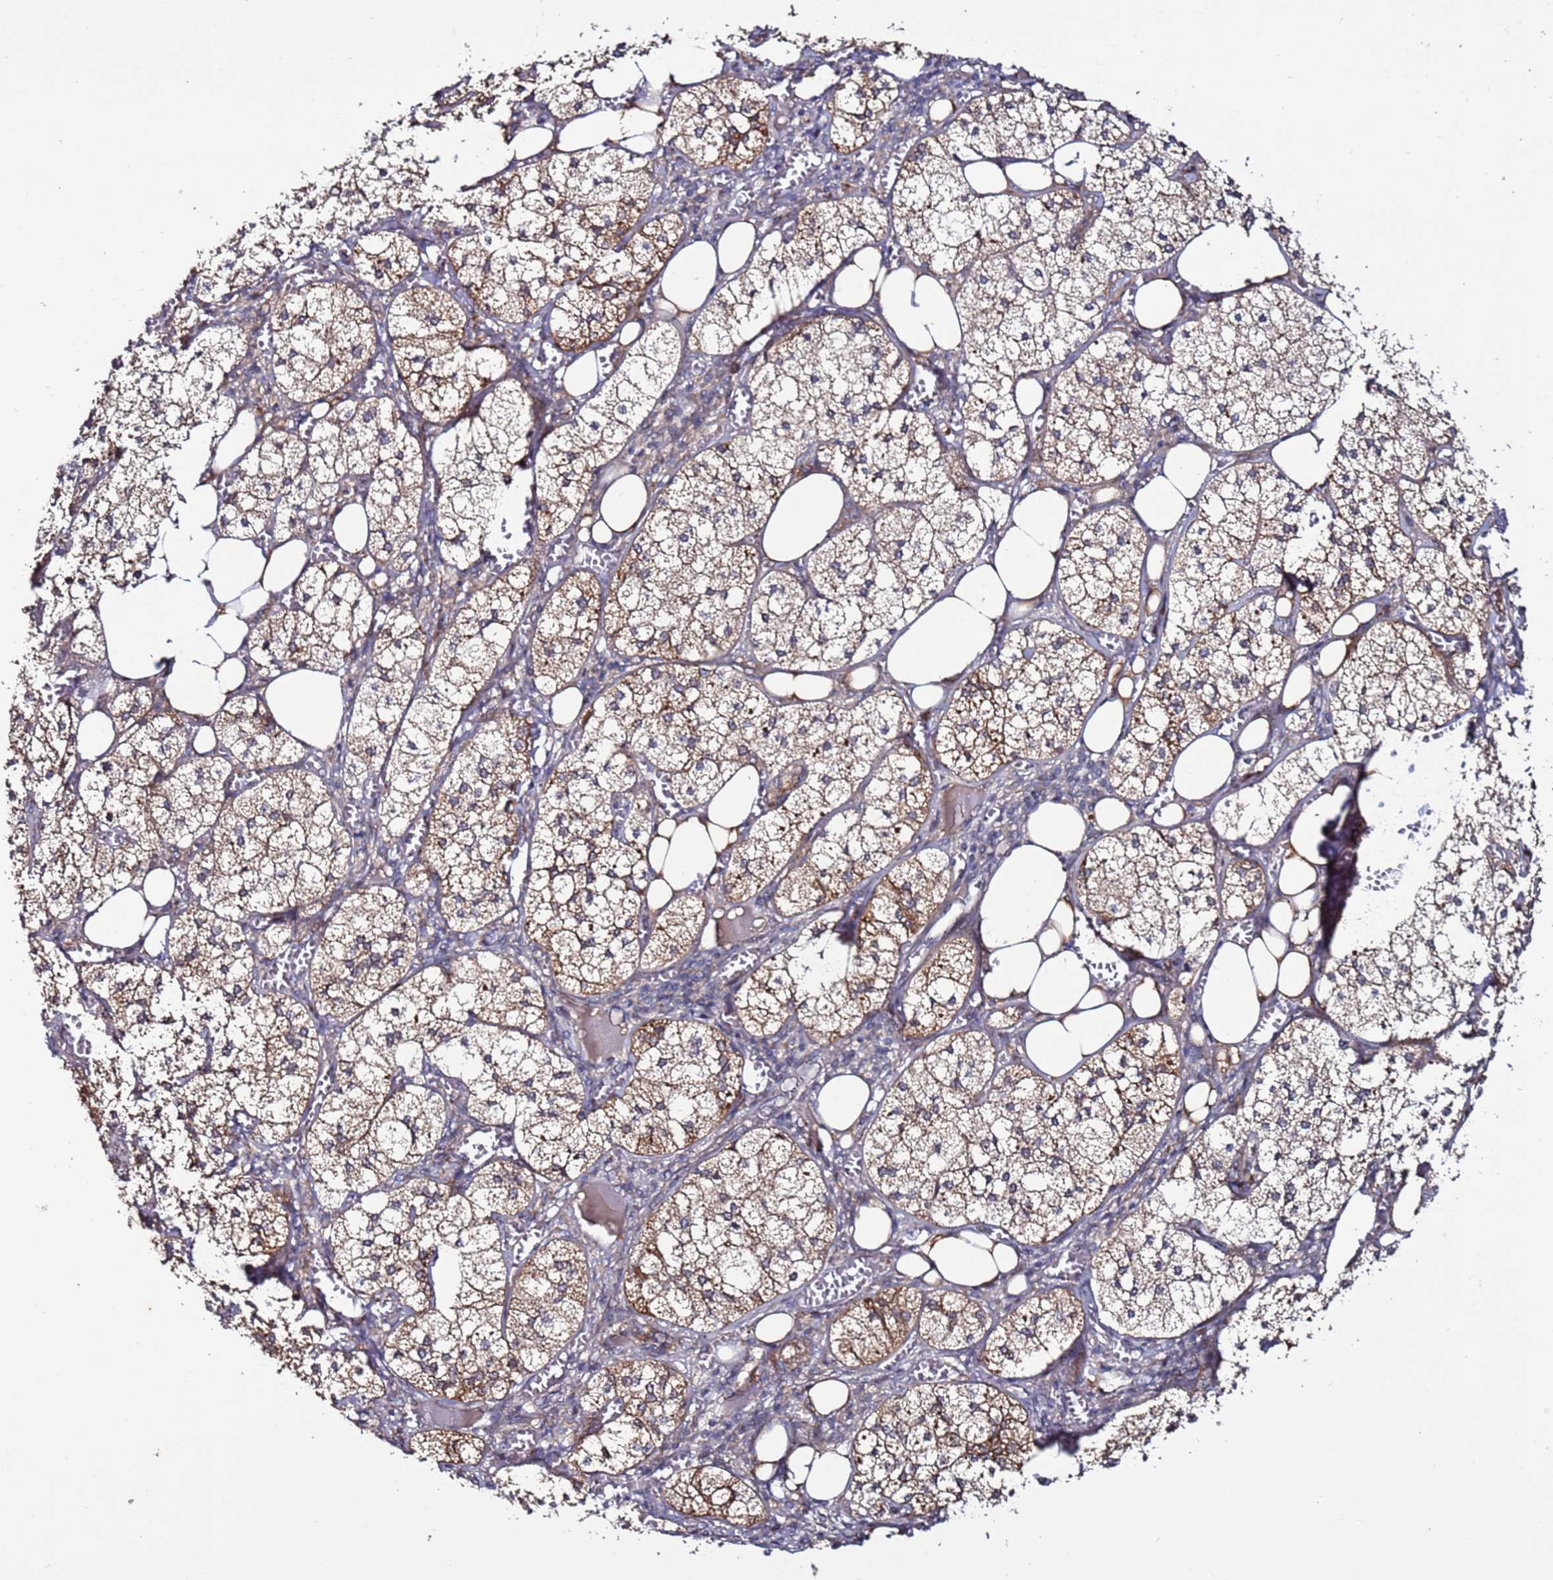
{"staining": {"intensity": "moderate", "quantity": ">75%", "location": "cytoplasmic/membranous"}, "tissue": "adrenal gland", "cell_type": "Glandular cells", "image_type": "normal", "snomed": [{"axis": "morphology", "description": "Normal tissue, NOS"}, {"axis": "topography", "description": "Adrenal gland"}], "caption": "The histopathology image reveals staining of normal adrenal gland, revealing moderate cytoplasmic/membranous protein positivity (brown color) within glandular cells. Nuclei are stained in blue.", "gene": "TMEM176B", "patient": {"sex": "female", "age": 61}}